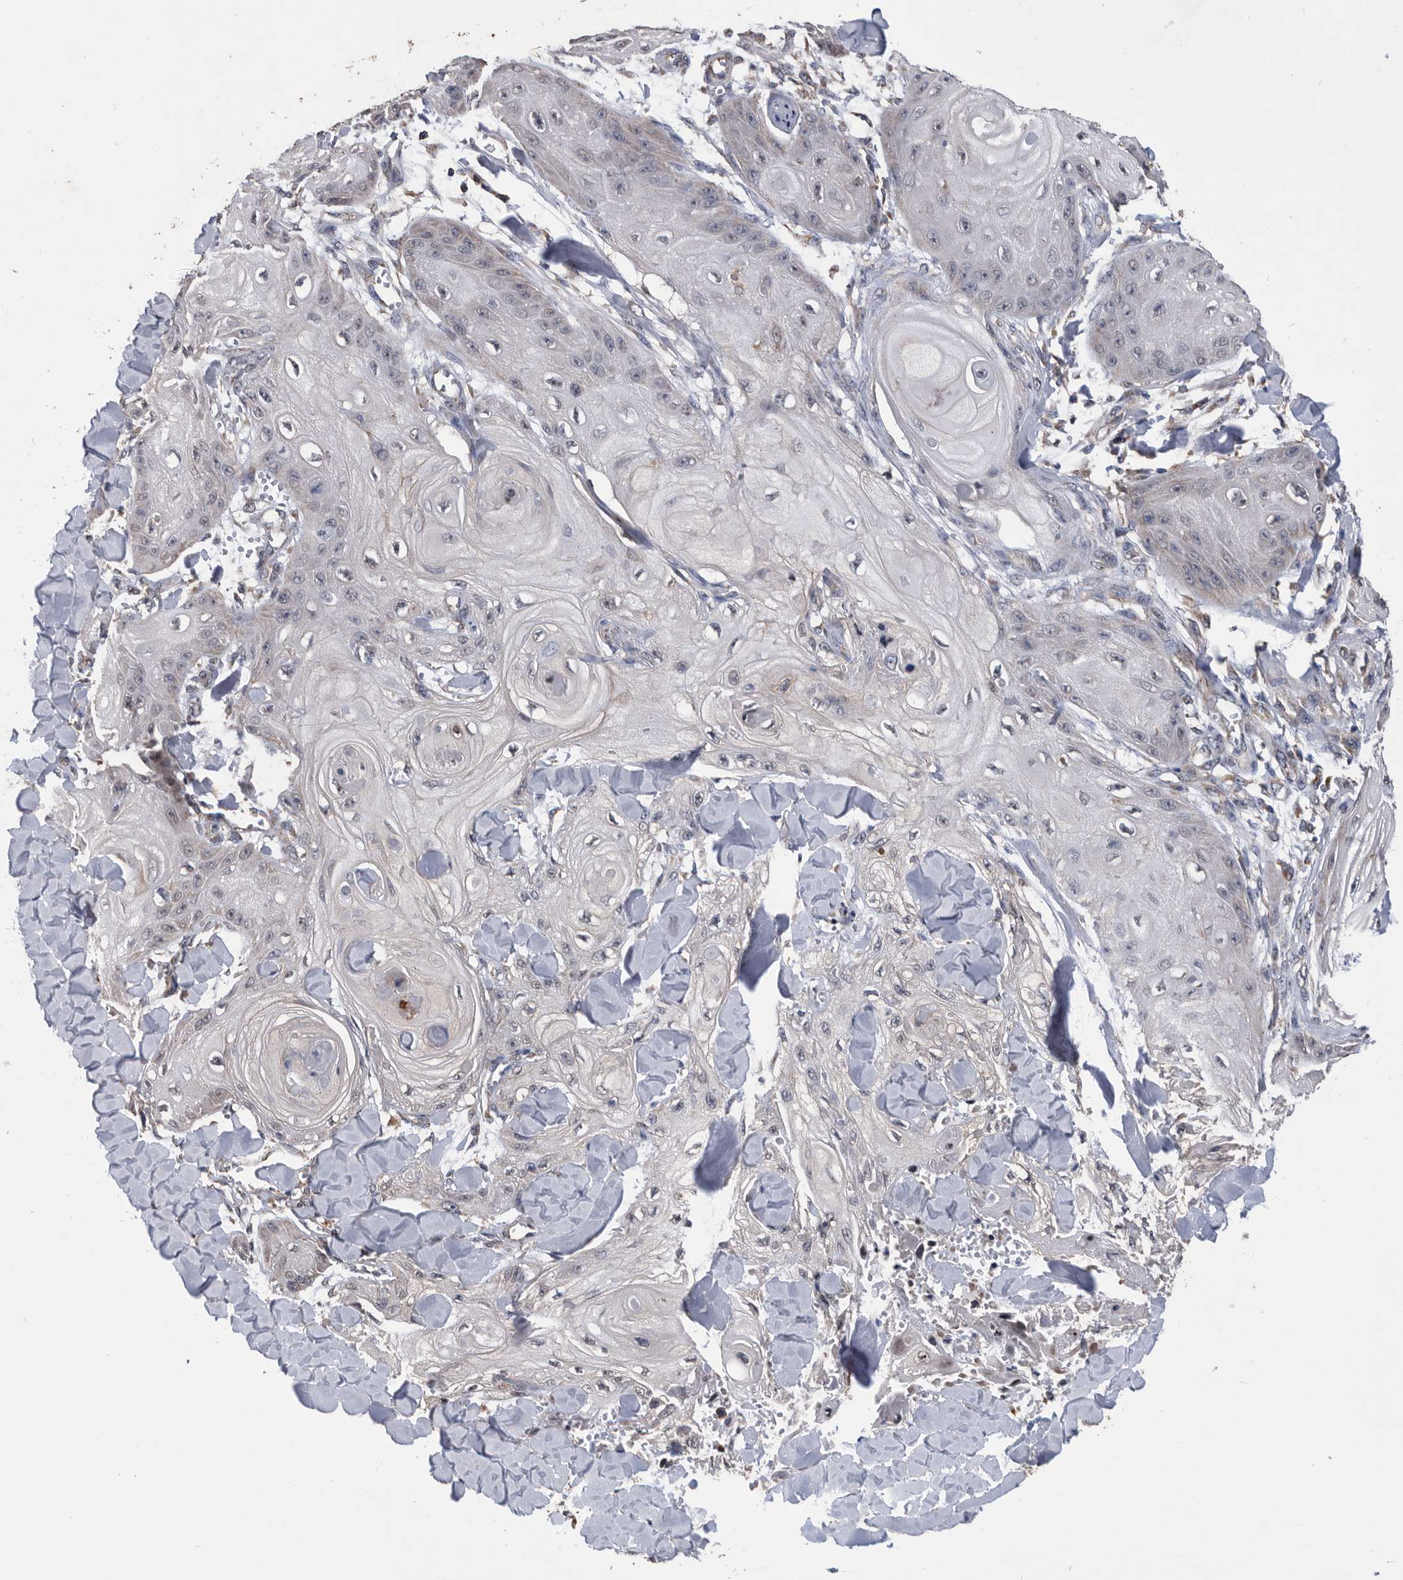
{"staining": {"intensity": "negative", "quantity": "none", "location": "none"}, "tissue": "skin cancer", "cell_type": "Tumor cells", "image_type": "cancer", "snomed": [{"axis": "morphology", "description": "Squamous cell carcinoma, NOS"}, {"axis": "topography", "description": "Skin"}], "caption": "Tumor cells show no significant expression in squamous cell carcinoma (skin).", "gene": "NRBP1", "patient": {"sex": "male", "age": 74}}